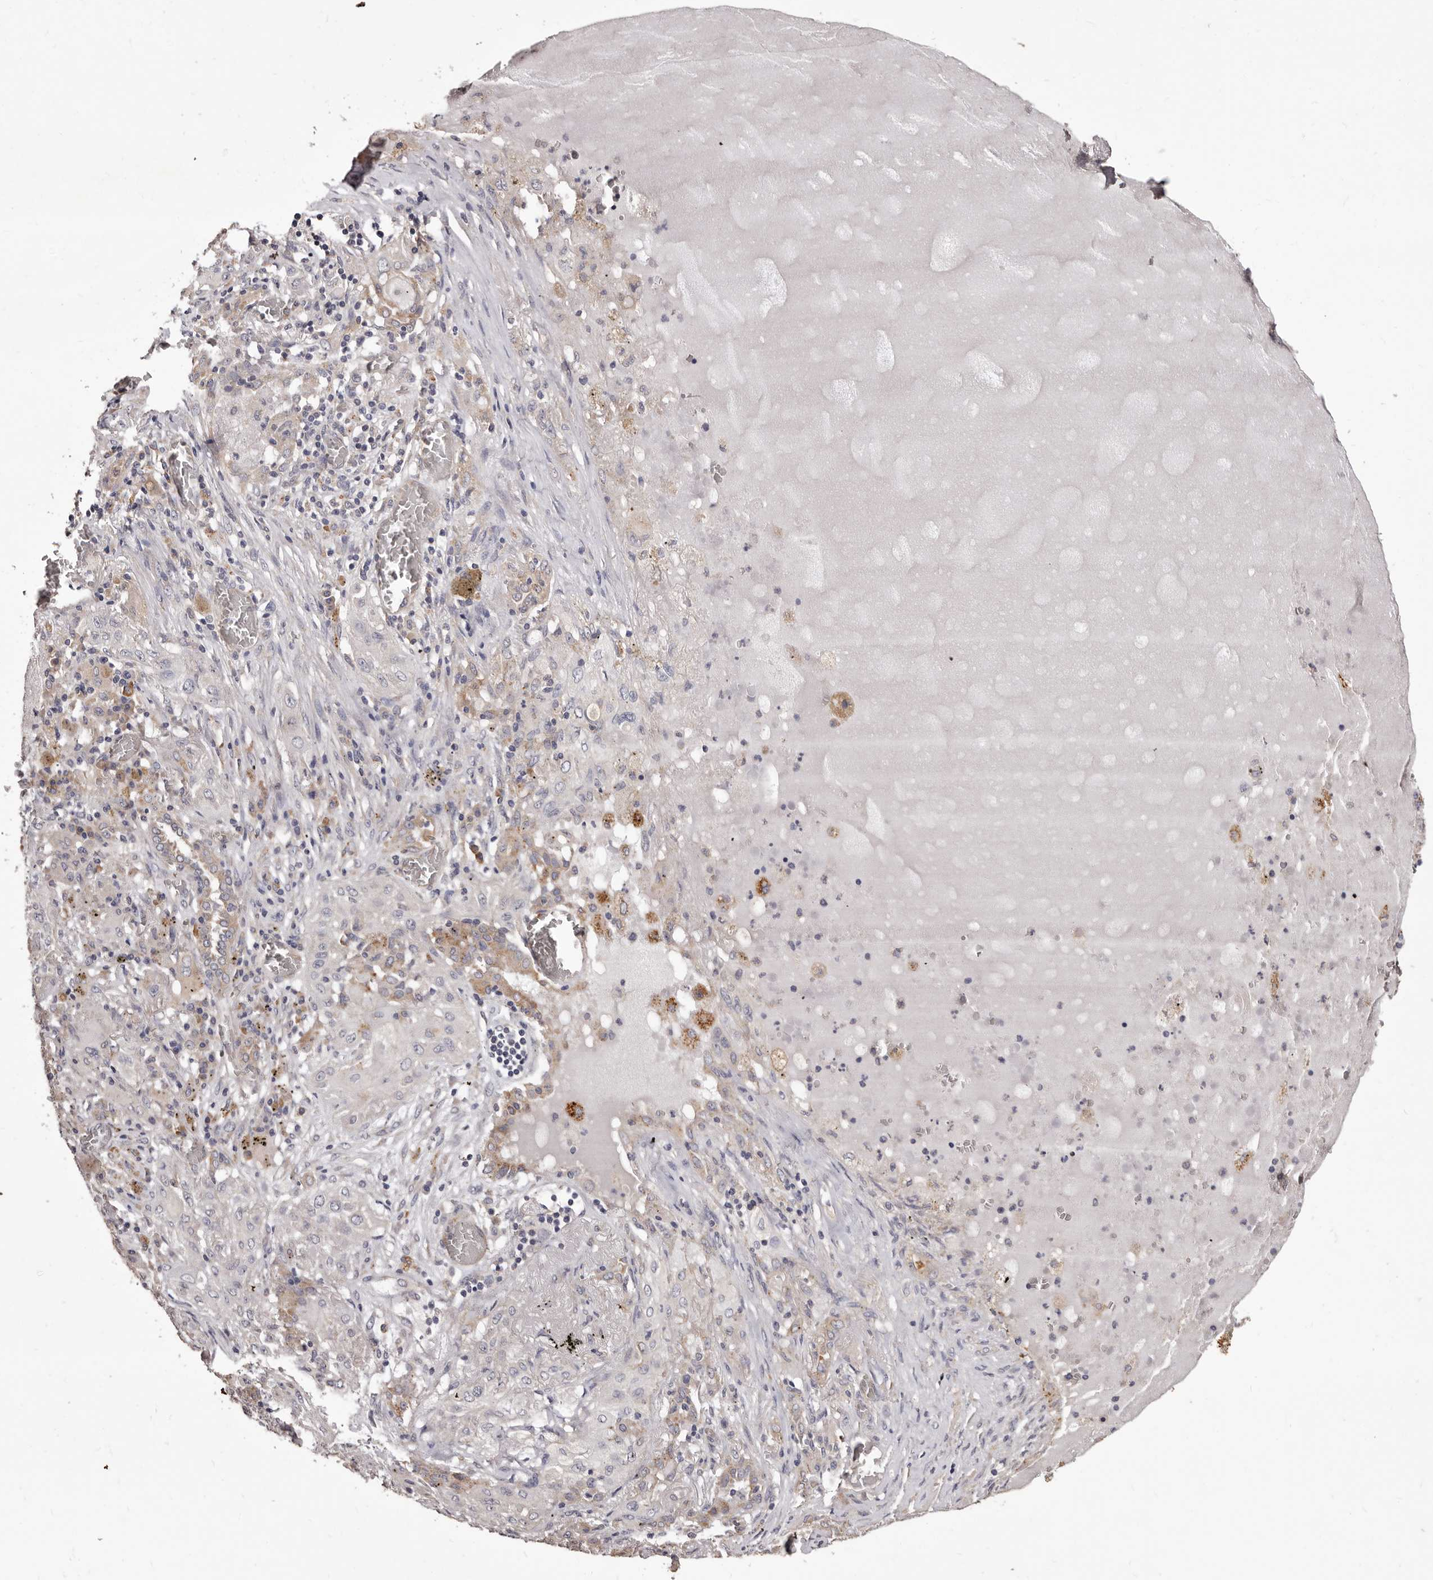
{"staining": {"intensity": "negative", "quantity": "none", "location": "none"}, "tissue": "lung cancer", "cell_type": "Tumor cells", "image_type": "cancer", "snomed": [{"axis": "morphology", "description": "Squamous cell carcinoma, NOS"}, {"axis": "topography", "description": "Lung"}], "caption": "Tumor cells show no significant protein expression in lung squamous cell carcinoma. Brightfield microscopy of immunohistochemistry (IHC) stained with DAB (3,3'-diaminobenzidine) (brown) and hematoxylin (blue), captured at high magnification.", "gene": "ETNK1", "patient": {"sex": "female", "age": 47}}